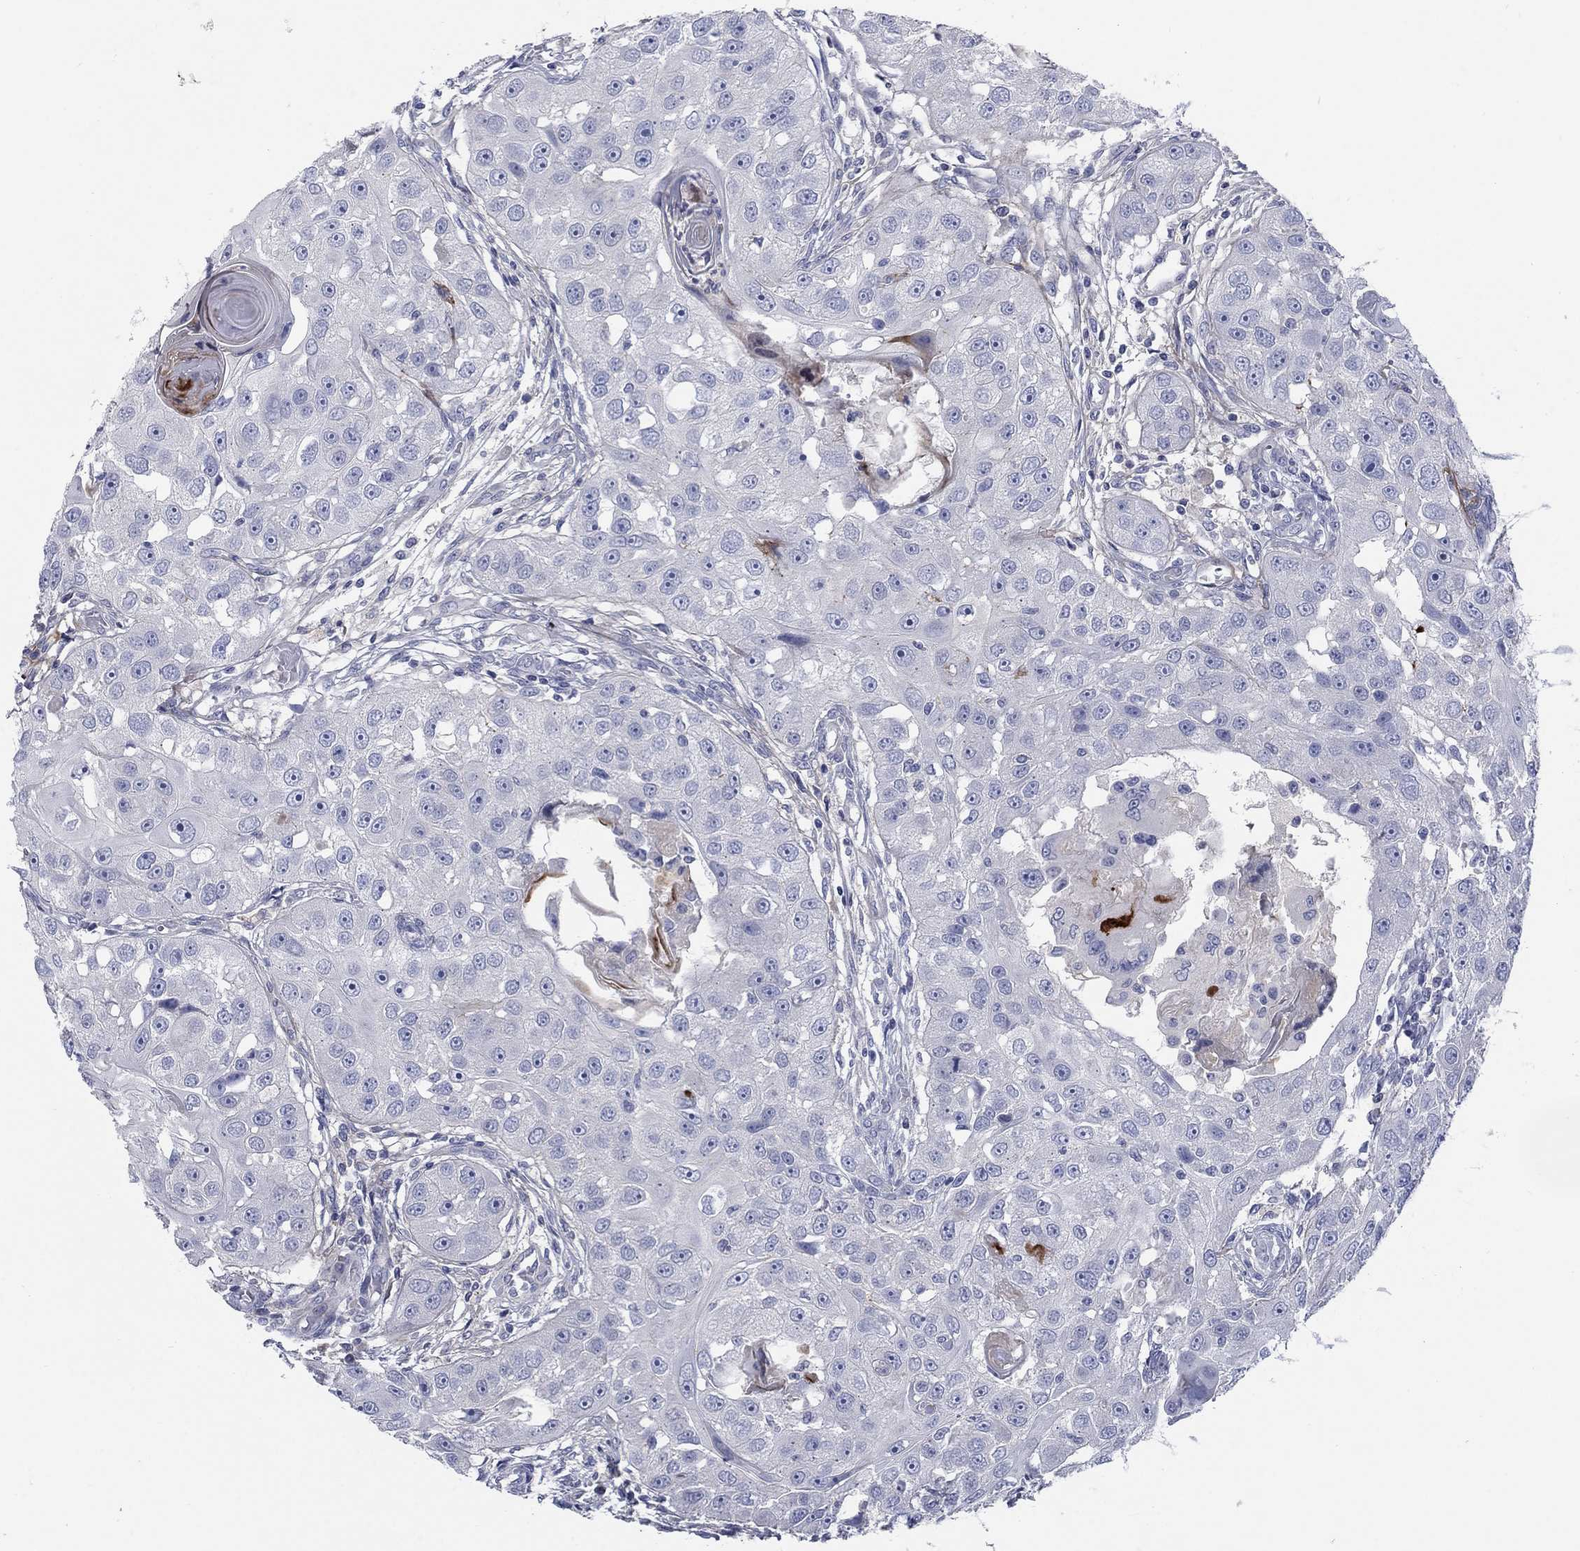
{"staining": {"intensity": "negative", "quantity": "none", "location": "none"}, "tissue": "head and neck cancer", "cell_type": "Tumor cells", "image_type": "cancer", "snomed": [{"axis": "morphology", "description": "Squamous cell carcinoma, NOS"}, {"axis": "topography", "description": "Head-Neck"}], "caption": "DAB (3,3'-diaminobenzidine) immunohistochemical staining of human head and neck cancer shows no significant staining in tumor cells.", "gene": "TMEM249", "patient": {"sex": "male", "age": 51}}